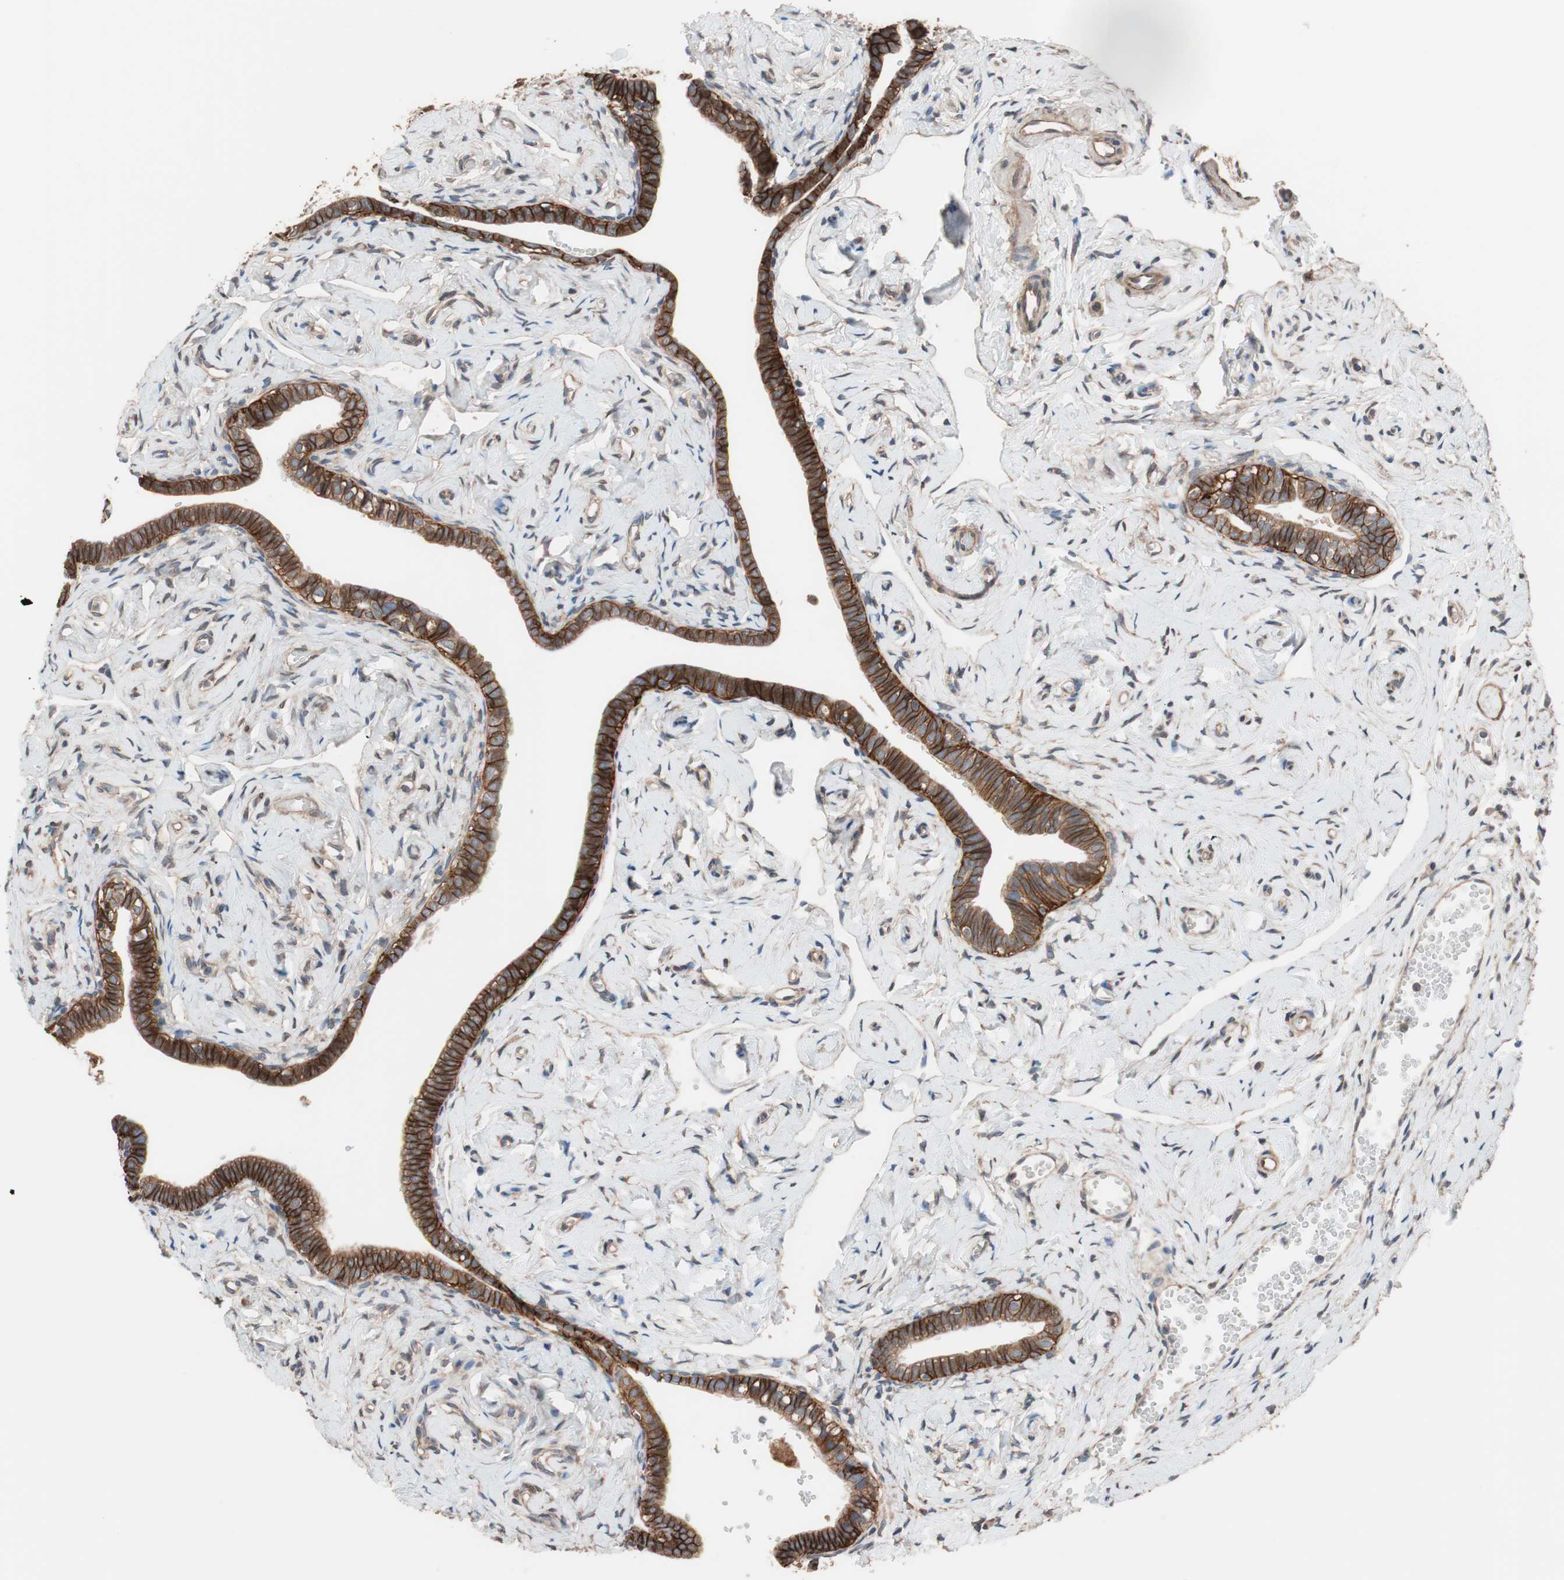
{"staining": {"intensity": "strong", "quantity": ">75%", "location": "cytoplasmic/membranous"}, "tissue": "fallopian tube", "cell_type": "Glandular cells", "image_type": "normal", "snomed": [{"axis": "morphology", "description": "Normal tissue, NOS"}, {"axis": "topography", "description": "Fallopian tube"}], "caption": "Strong cytoplasmic/membranous positivity is identified in approximately >75% of glandular cells in normal fallopian tube.", "gene": "SDC4", "patient": {"sex": "female", "age": 71}}